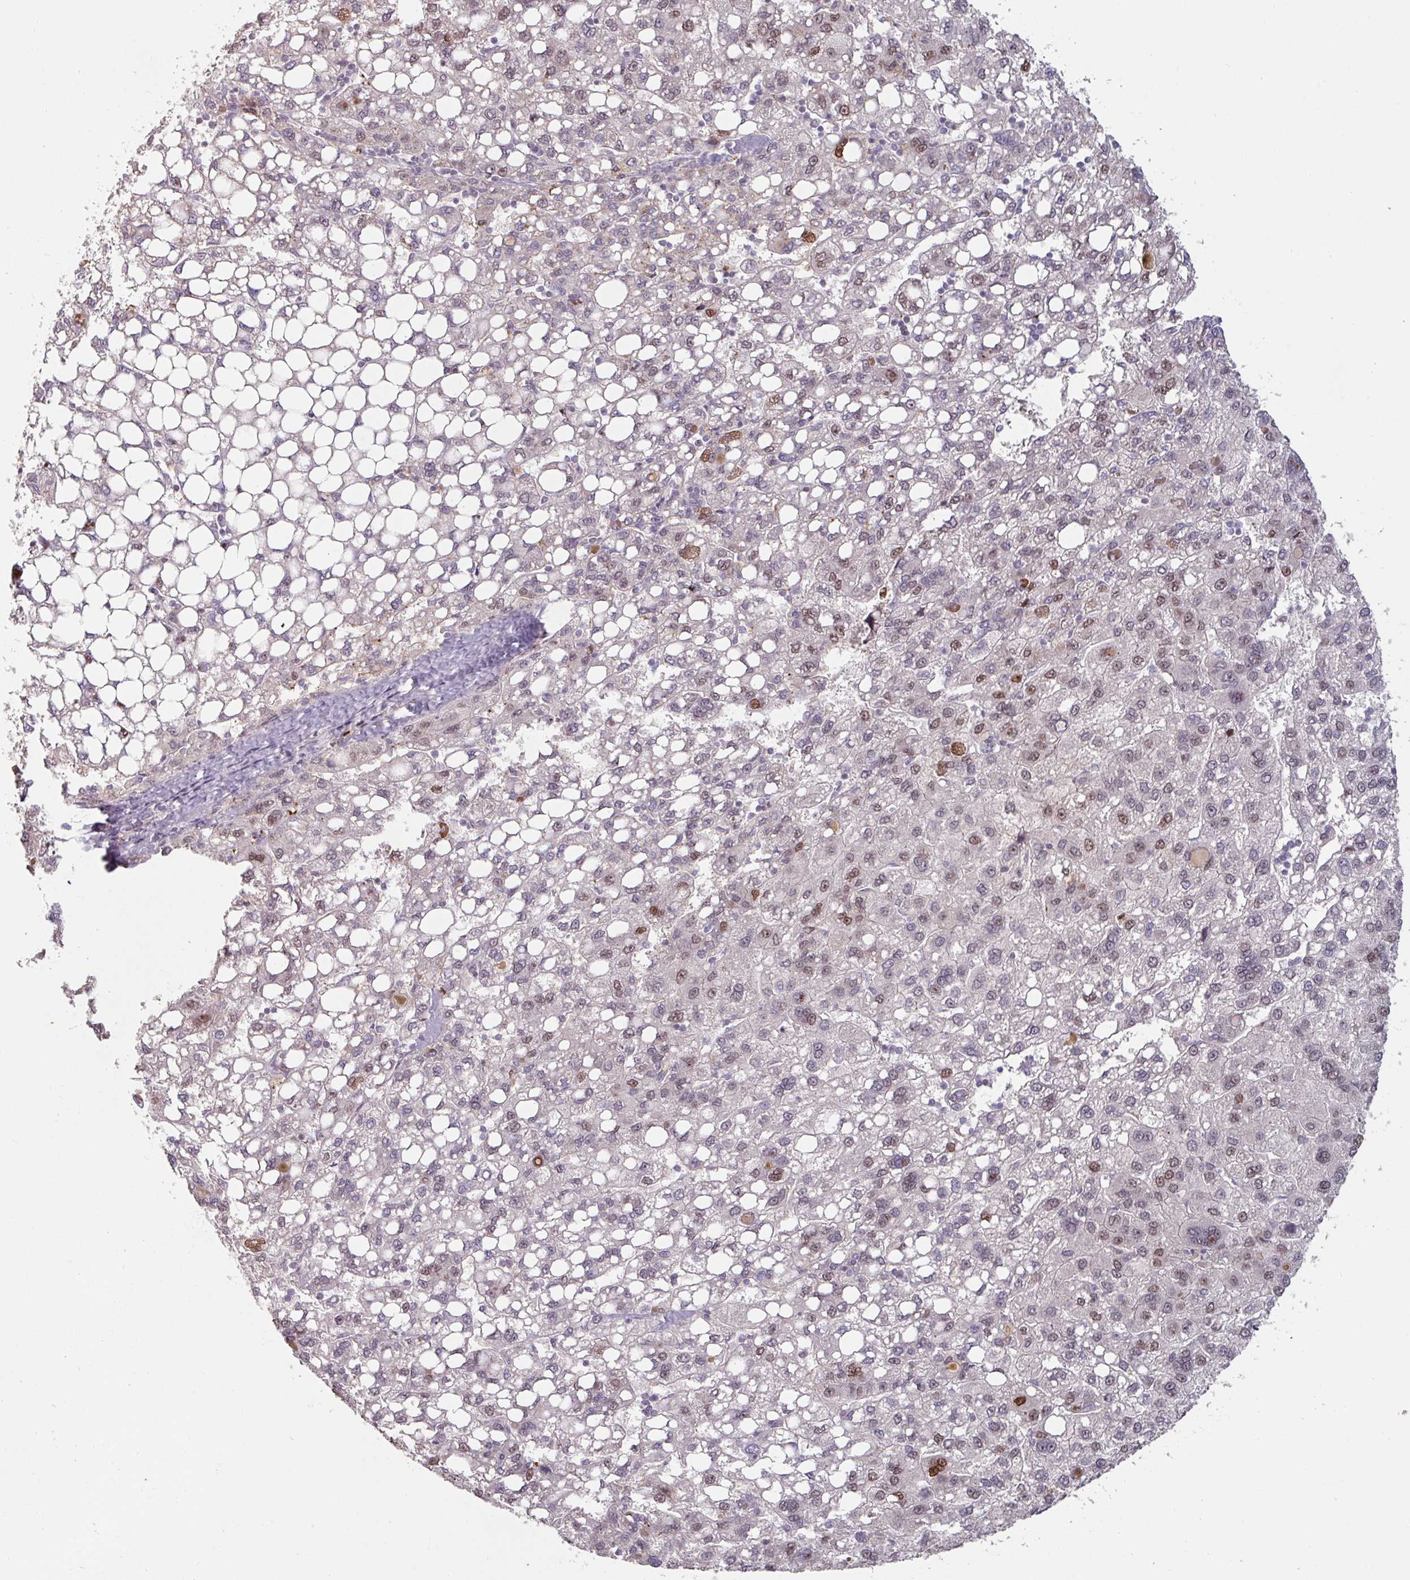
{"staining": {"intensity": "moderate", "quantity": "25%-75%", "location": "nuclear"}, "tissue": "liver cancer", "cell_type": "Tumor cells", "image_type": "cancer", "snomed": [{"axis": "morphology", "description": "Carcinoma, Hepatocellular, NOS"}, {"axis": "topography", "description": "Liver"}], "caption": "Immunohistochemical staining of human liver hepatocellular carcinoma exhibits moderate nuclear protein staining in about 25%-75% of tumor cells.", "gene": "ZBTB6", "patient": {"sex": "female", "age": 82}}